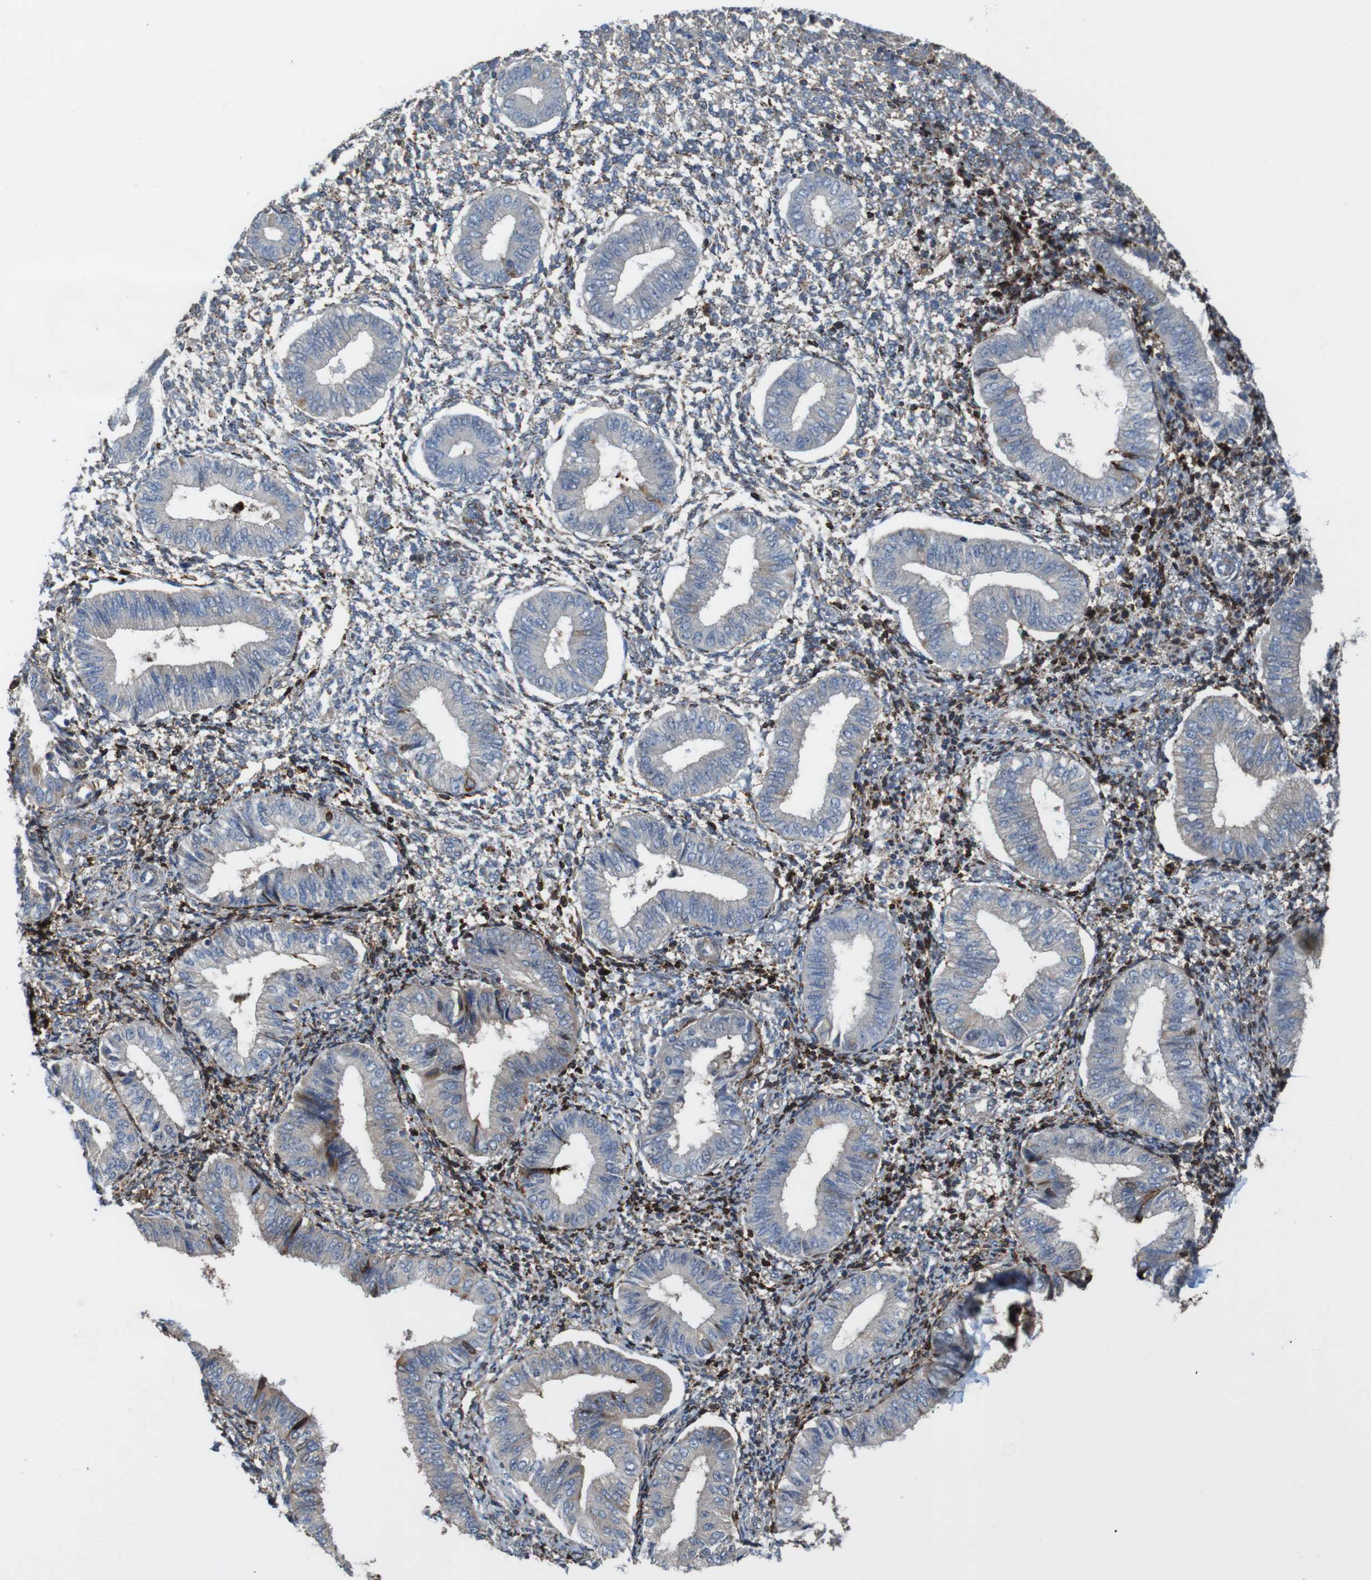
{"staining": {"intensity": "strong", "quantity": "<25%", "location": "cytoplasmic/membranous"}, "tissue": "endometrium", "cell_type": "Cells in endometrial stroma", "image_type": "normal", "snomed": [{"axis": "morphology", "description": "Normal tissue, NOS"}, {"axis": "topography", "description": "Endometrium"}], "caption": "Immunohistochemistry photomicrograph of normal endometrium stained for a protein (brown), which exhibits medium levels of strong cytoplasmic/membranous positivity in approximately <25% of cells in endometrial stroma.", "gene": "PCOLCE2", "patient": {"sex": "female", "age": 50}}